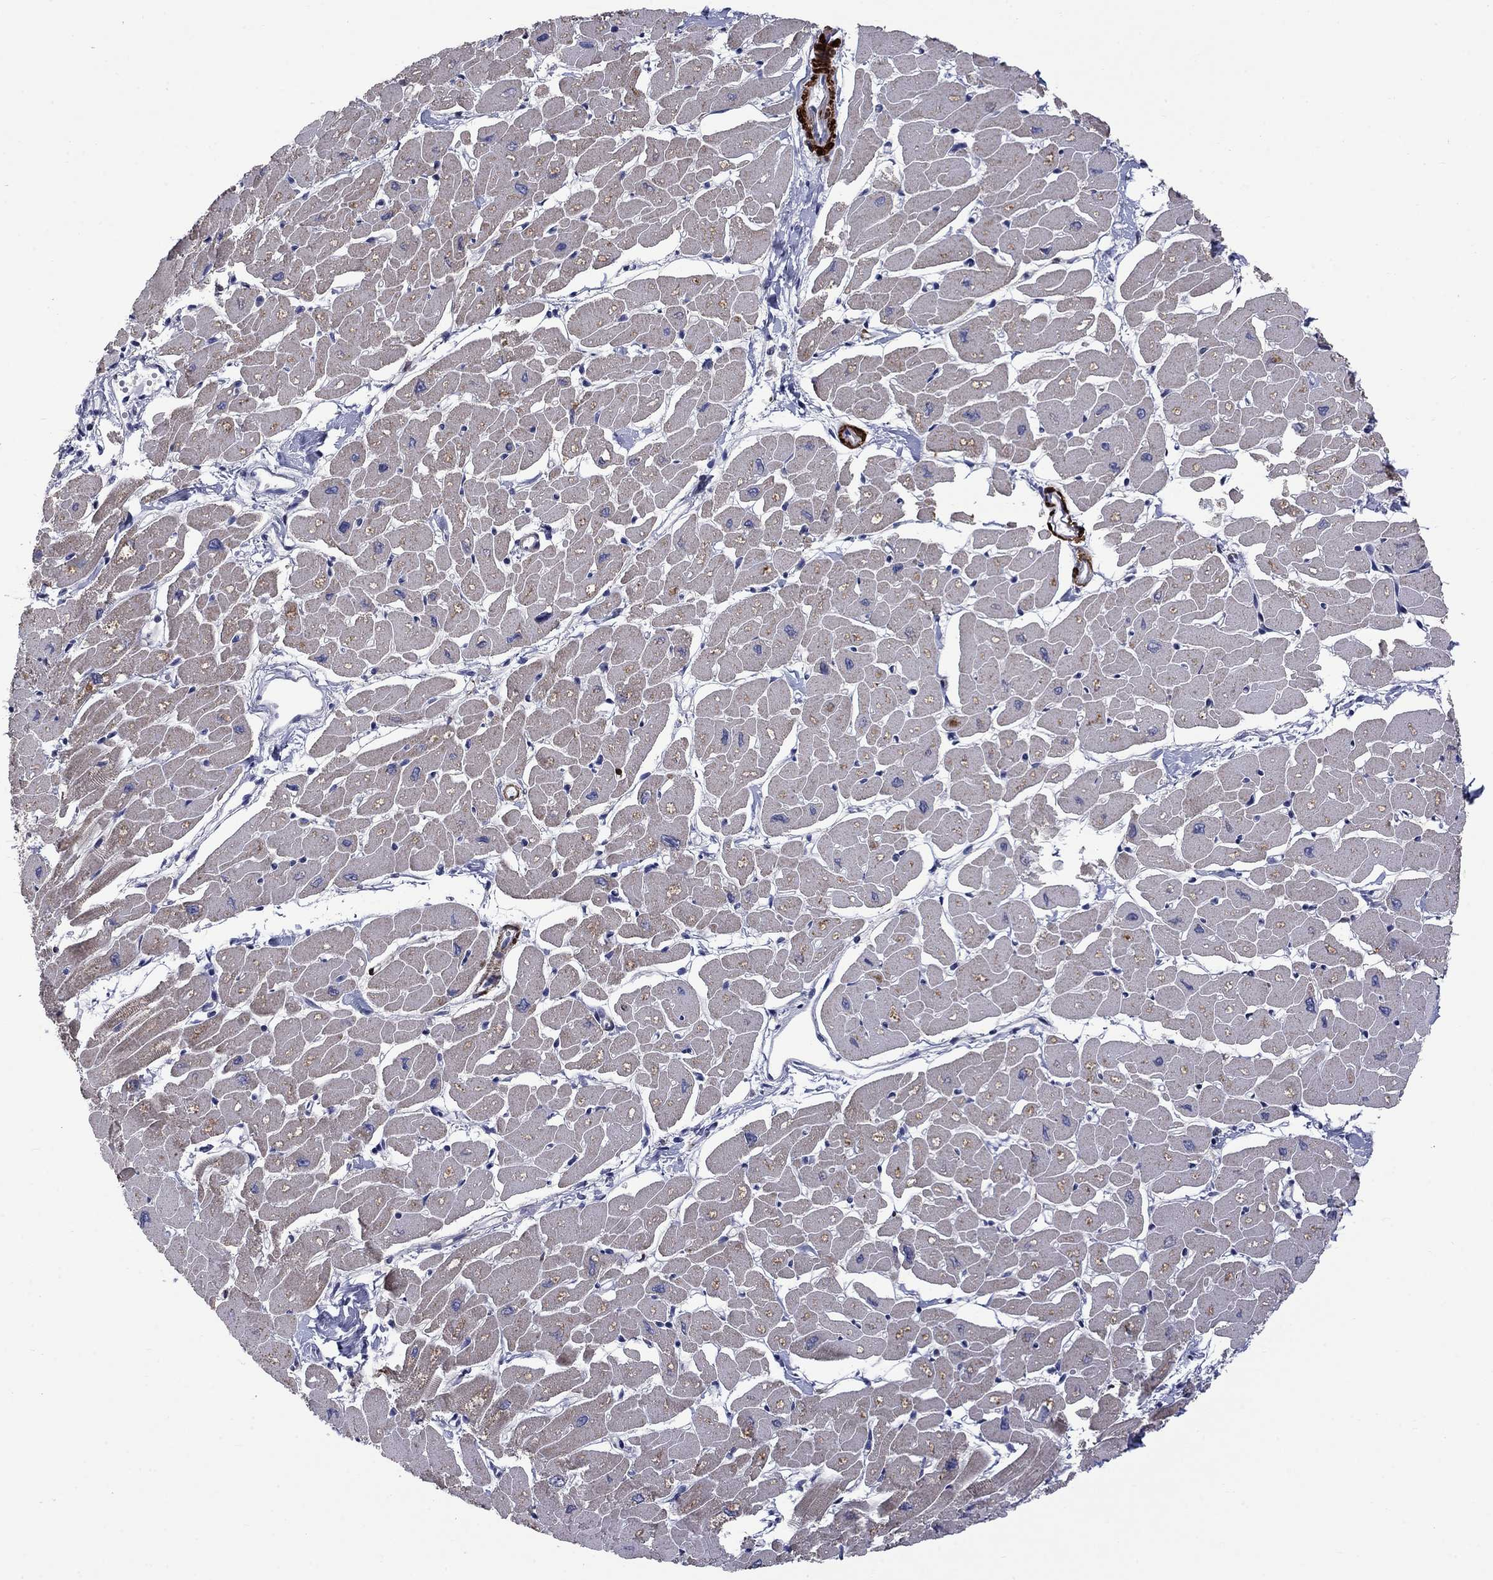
{"staining": {"intensity": "weak", "quantity": "25%-75%", "location": "cytoplasmic/membranous"}, "tissue": "heart muscle", "cell_type": "Cardiomyocytes", "image_type": "normal", "snomed": [{"axis": "morphology", "description": "Normal tissue, NOS"}, {"axis": "topography", "description": "Heart"}], "caption": "Cardiomyocytes demonstrate low levels of weak cytoplasmic/membranous staining in approximately 25%-75% of cells in benign human heart muscle.", "gene": "FRK", "patient": {"sex": "male", "age": 57}}